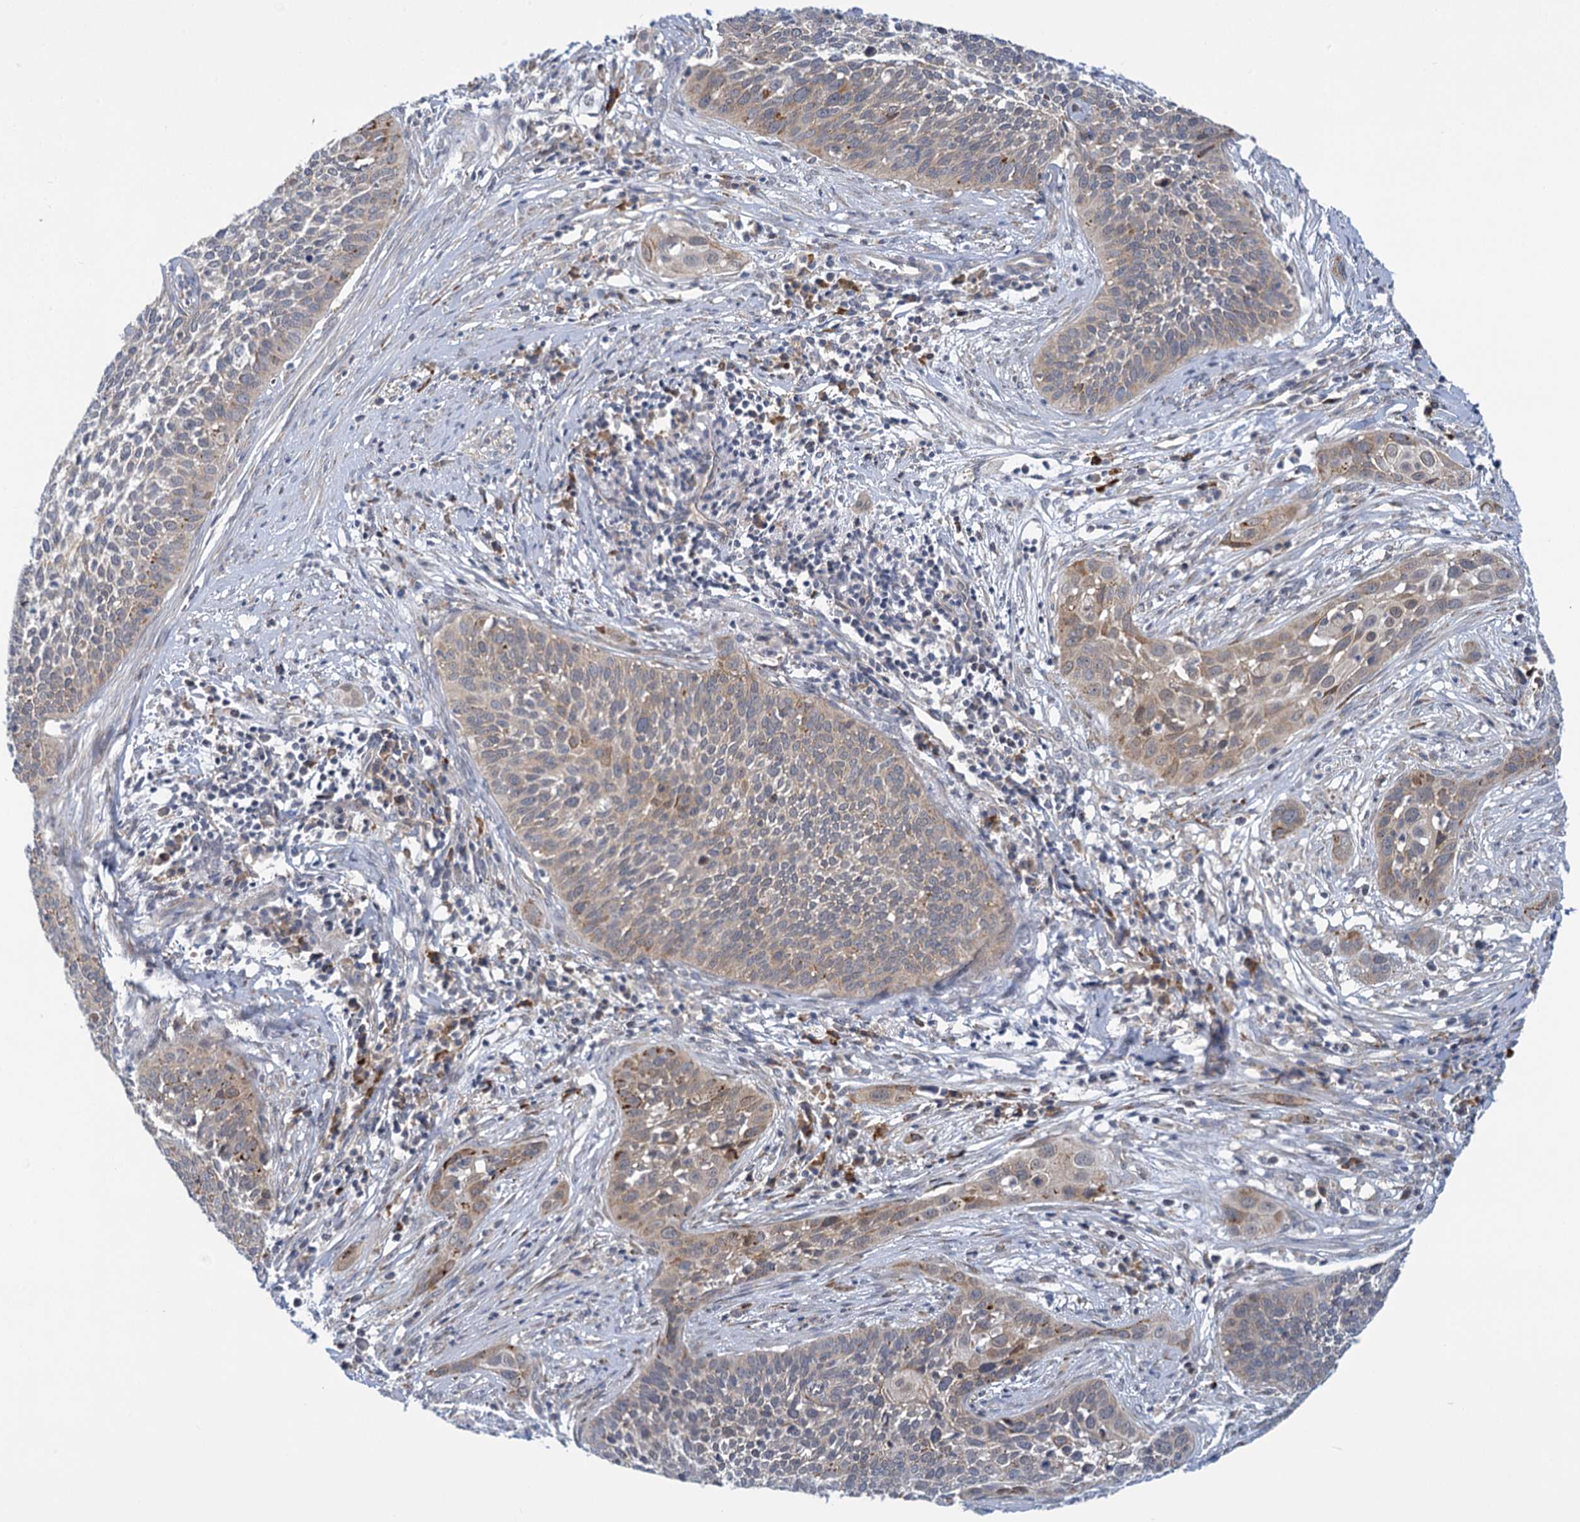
{"staining": {"intensity": "weak", "quantity": "25%-75%", "location": "cytoplasmic/membranous"}, "tissue": "cervical cancer", "cell_type": "Tumor cells", "image_type": "cancer", "snomed": [{"axis": "morphology", "description": "Squamous cell carcinoma, NOS"}, {"axis": "topography", "description": "Cervix"}], "caption": "Cervical squamous cell carcinoma was stained to show a protein in brown. There is low levels of weak cytoplasmic/membranous staining in about 25%-75% of tumor cells.", "gene": "MBLAC2", "patient": {"sex": "female", "age": 34}}